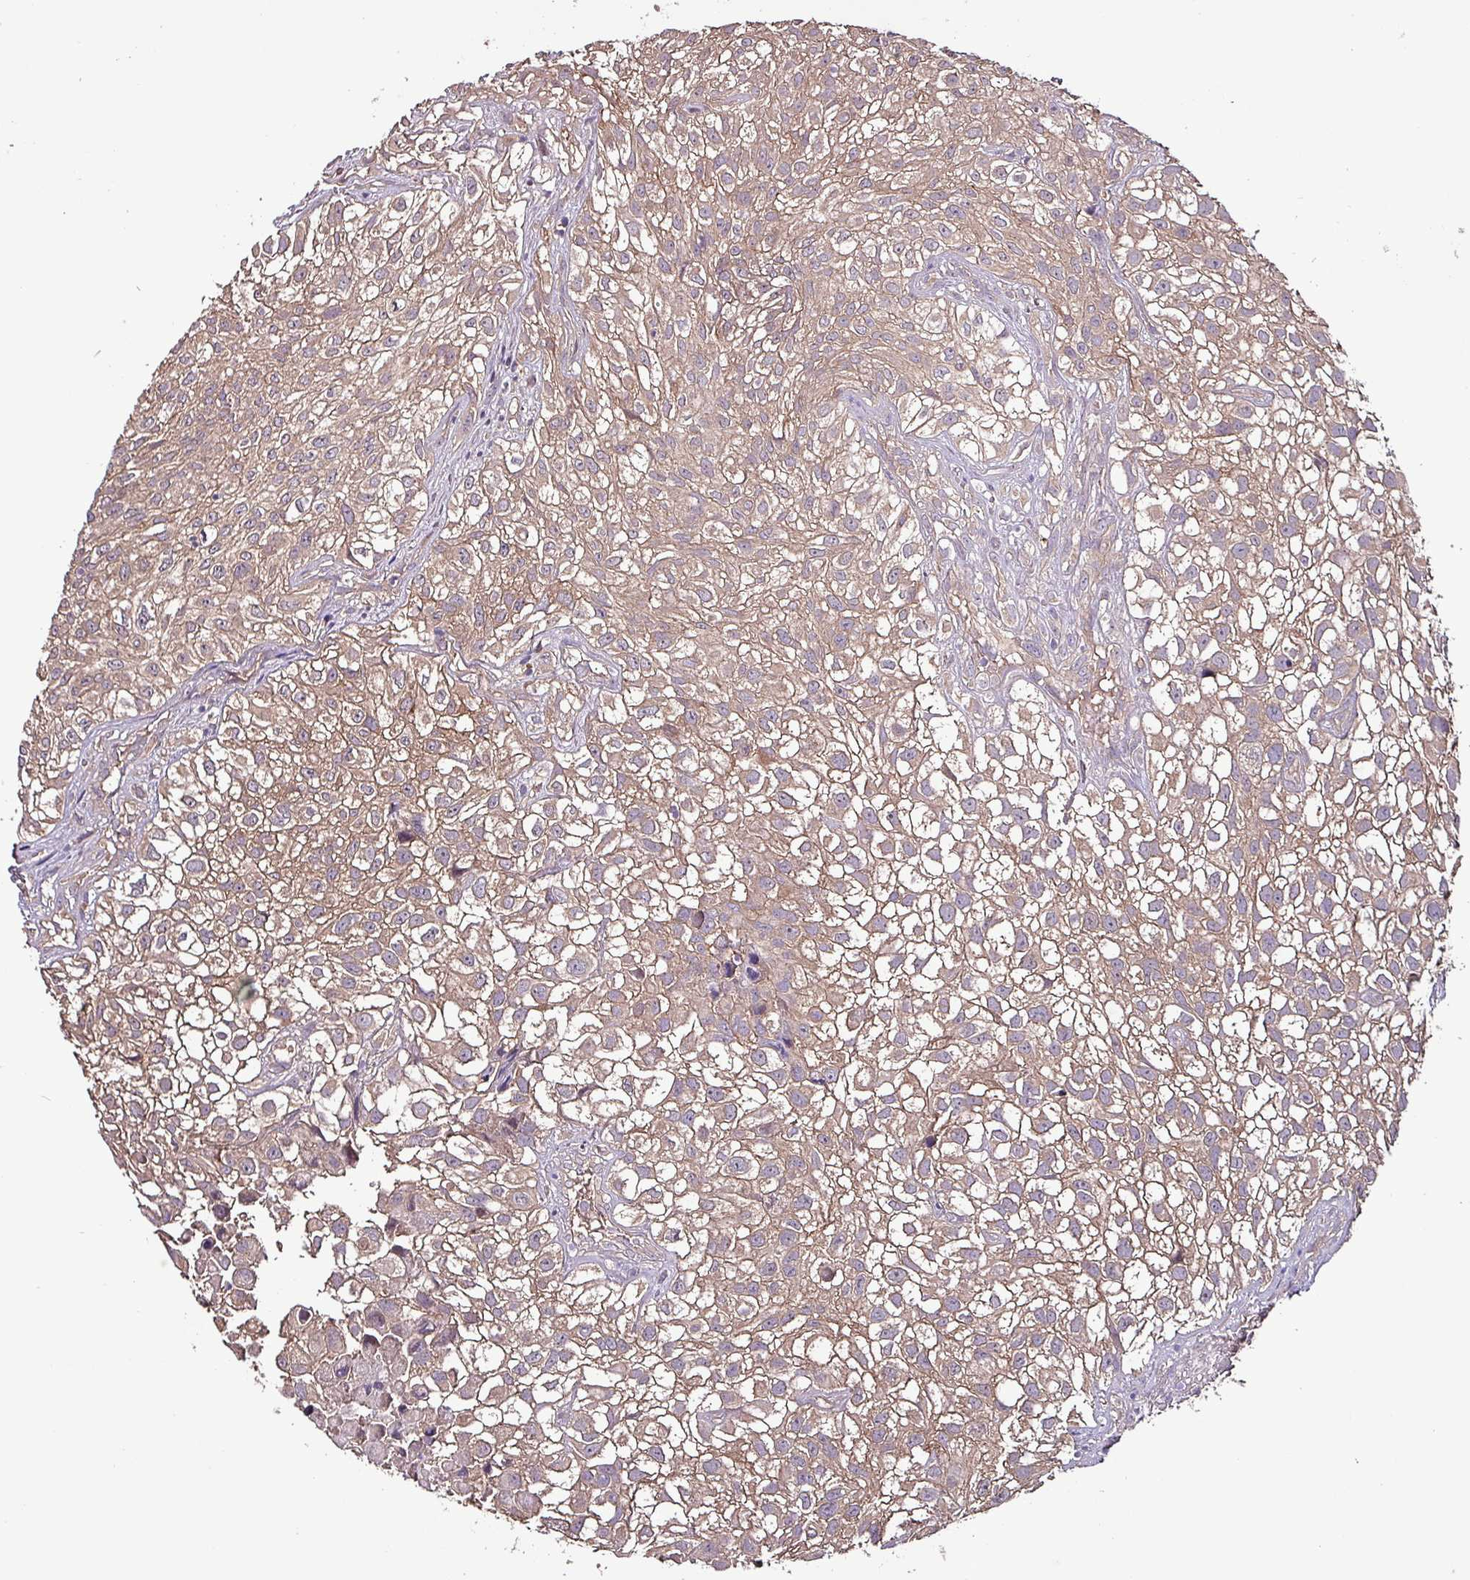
{"staining": {"intensity": "weak", "quantity": ">75%", "location": "cytoplasmic/membranous"}, "tissue": "urothelial cancer", "cell_type": "Tumor cells", "image_type": "cancer", "snomed": [{"axis": "morphology", "description": "Urothelial carcinoma, High grade"}, {"axis": "topography", "description": "Urinary bladder"}], "caption": "Protein expression analysis of urothelial carcinoma (high-grade) shows weak cytoplasmic/membranous expression in approximately >75% of tumor cells. Ihc stains the protein in brown and the nuclei are stained blue.", "gene": "PAFAH1B2", "patient": {"sex": "male", "age": 56}}